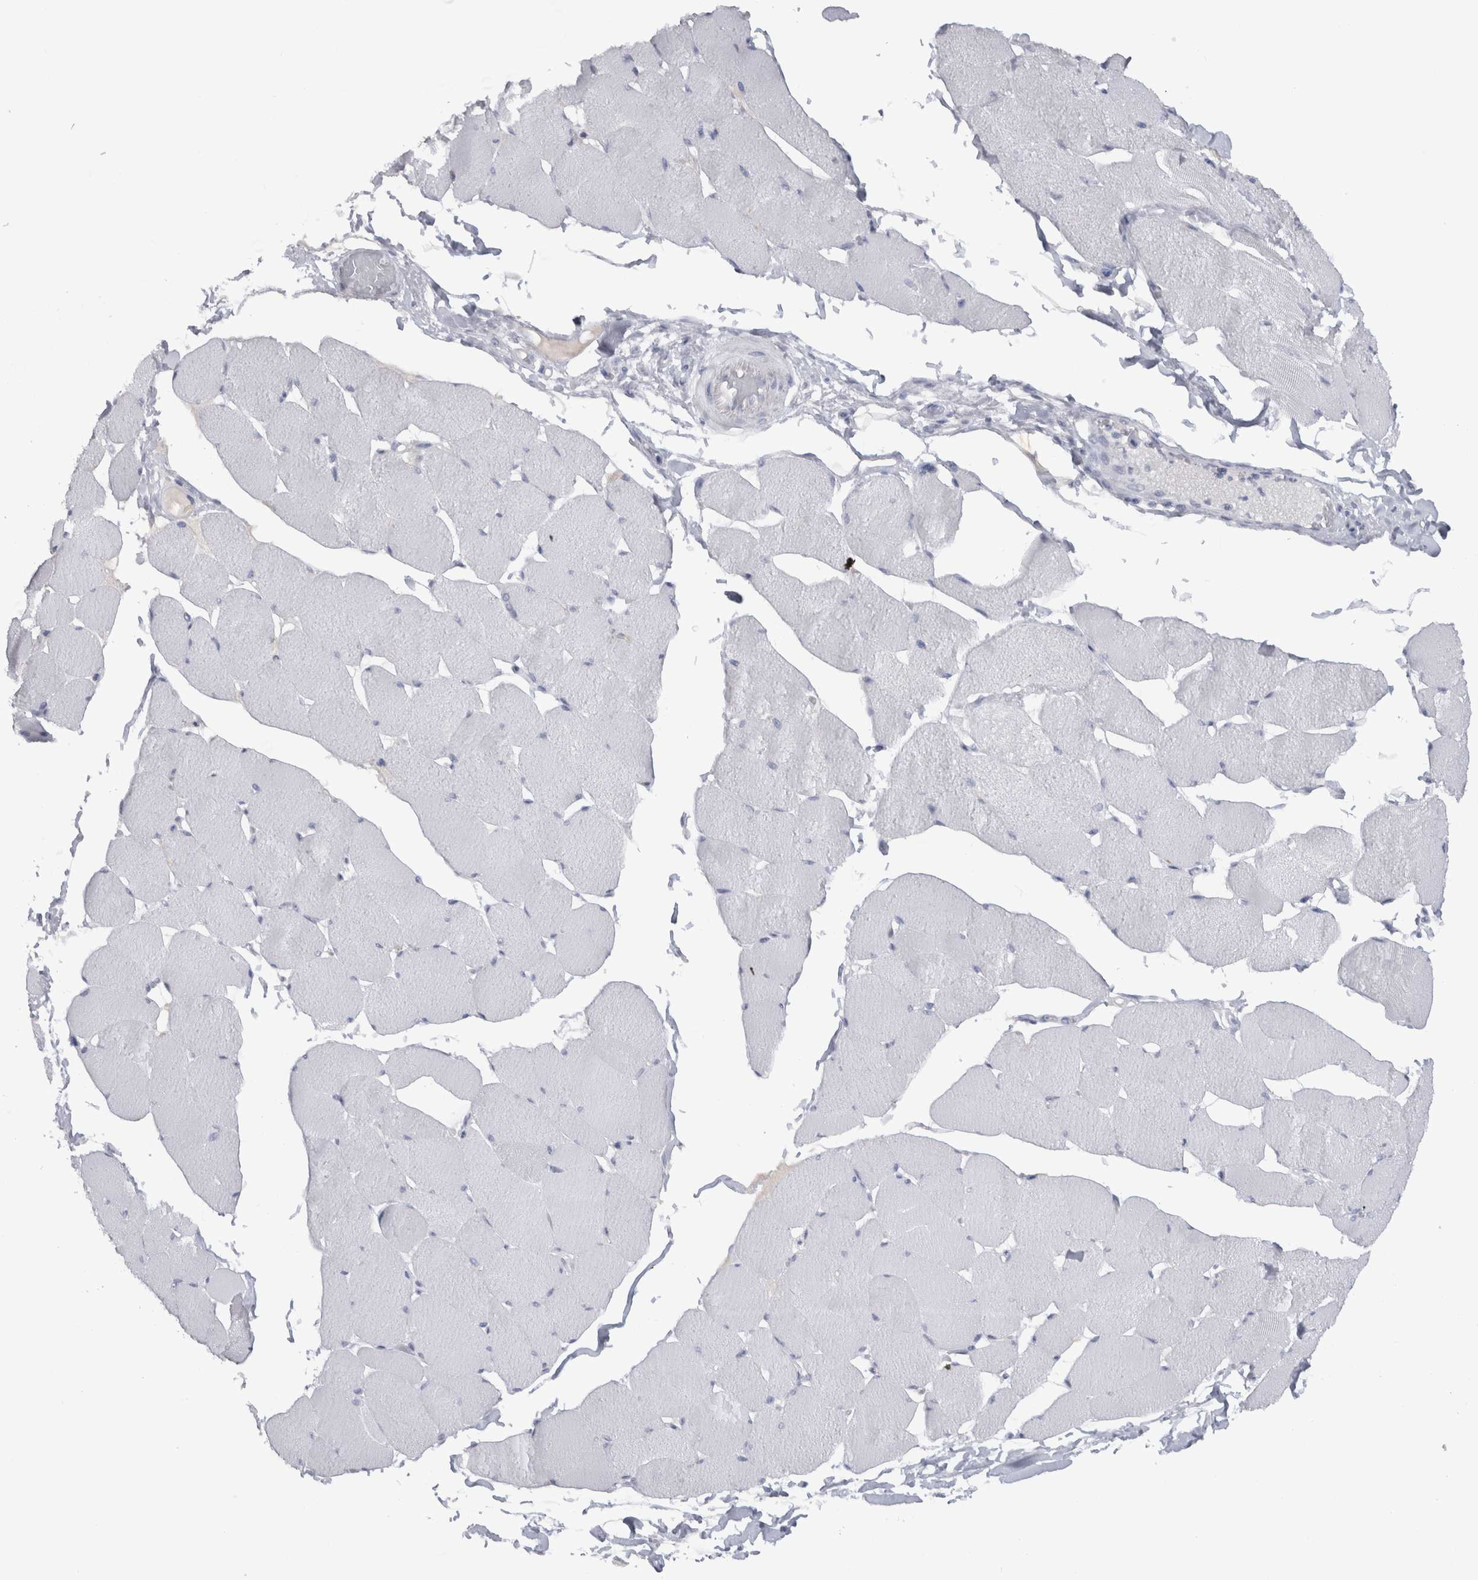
{"staining": {"intensity": "negative", "quantity": "none", "location": "none"}, "tissue": "skeletal muscle", "cell_type": "Myocytes", "image_type": "normal", "snomed": [{"axis": "morphology", "description": "Normal tissue, NOS"}, {"axis": "topography", "description": "Skin"}, {"axis": "topography", "description": "Skeletal muscle"}], "caption": "IHC image of unremarkable skeletal muscle stained for a protein (brown), which reveals no staining in myocytes. (Brightfield microscopy of DAB (3,3'-diaminobenzidine) IHC at high magnification).", "gene": "CDH17", "patient": {"sex": "male", "age": 83}}